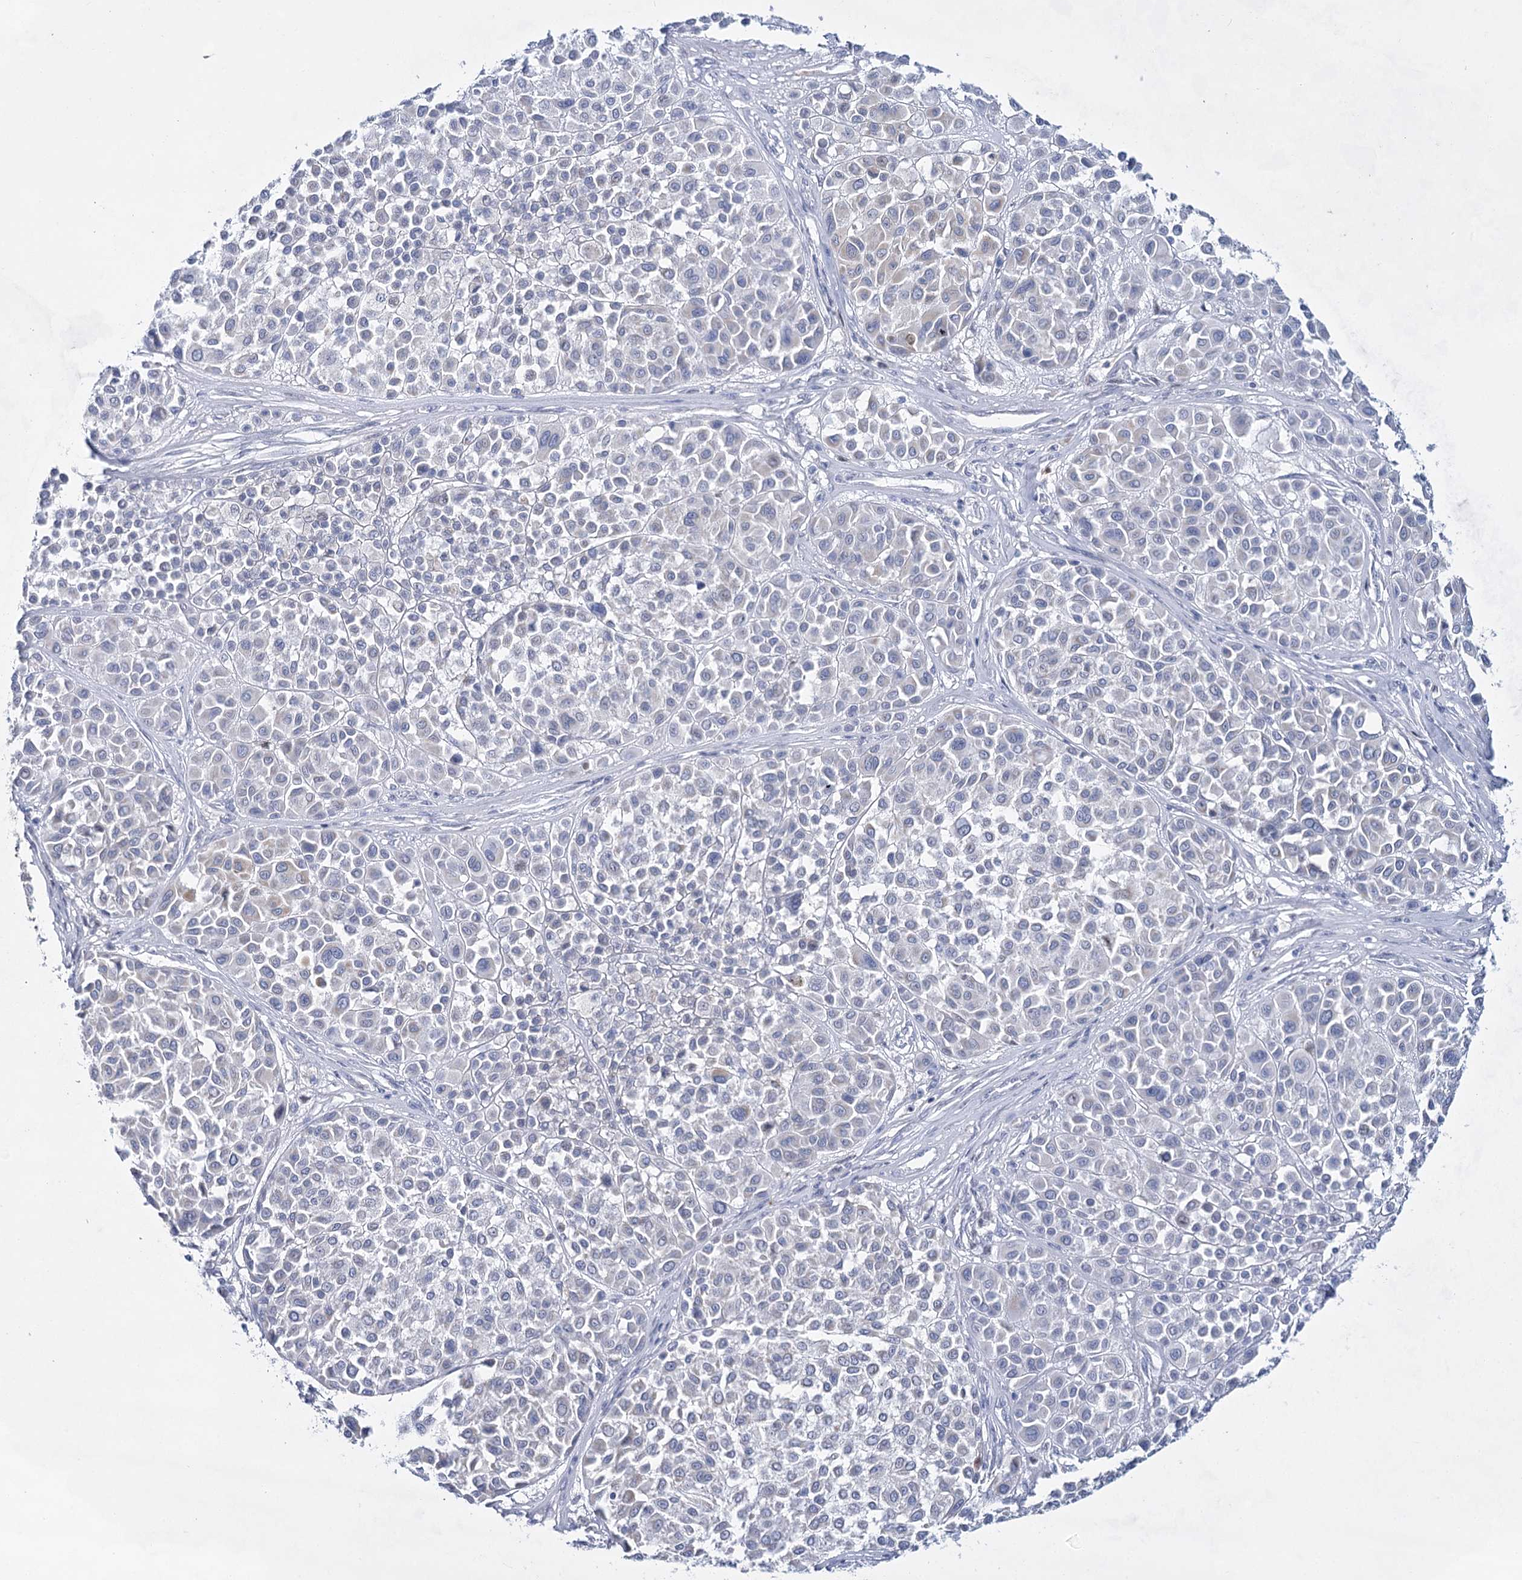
{"staining": {"intensity": "negative", "quantity": "none", "location": "none"}, "tissue": "melanoma", "cell_type": "Tumor cells", "image_type": "cancer", "snomed": [{"axis": "morphology", "description": "Malignant melanoma, Metastatic site"}, {"axis": "topography", "description": "Soft tissue"}], "caption": "This is an IHC micrograph of malignant melanoma (metastatic site). There is no staining in tumor cells.", "gene": "BPHL", "patient": {"sex": "male", "age": 41}}